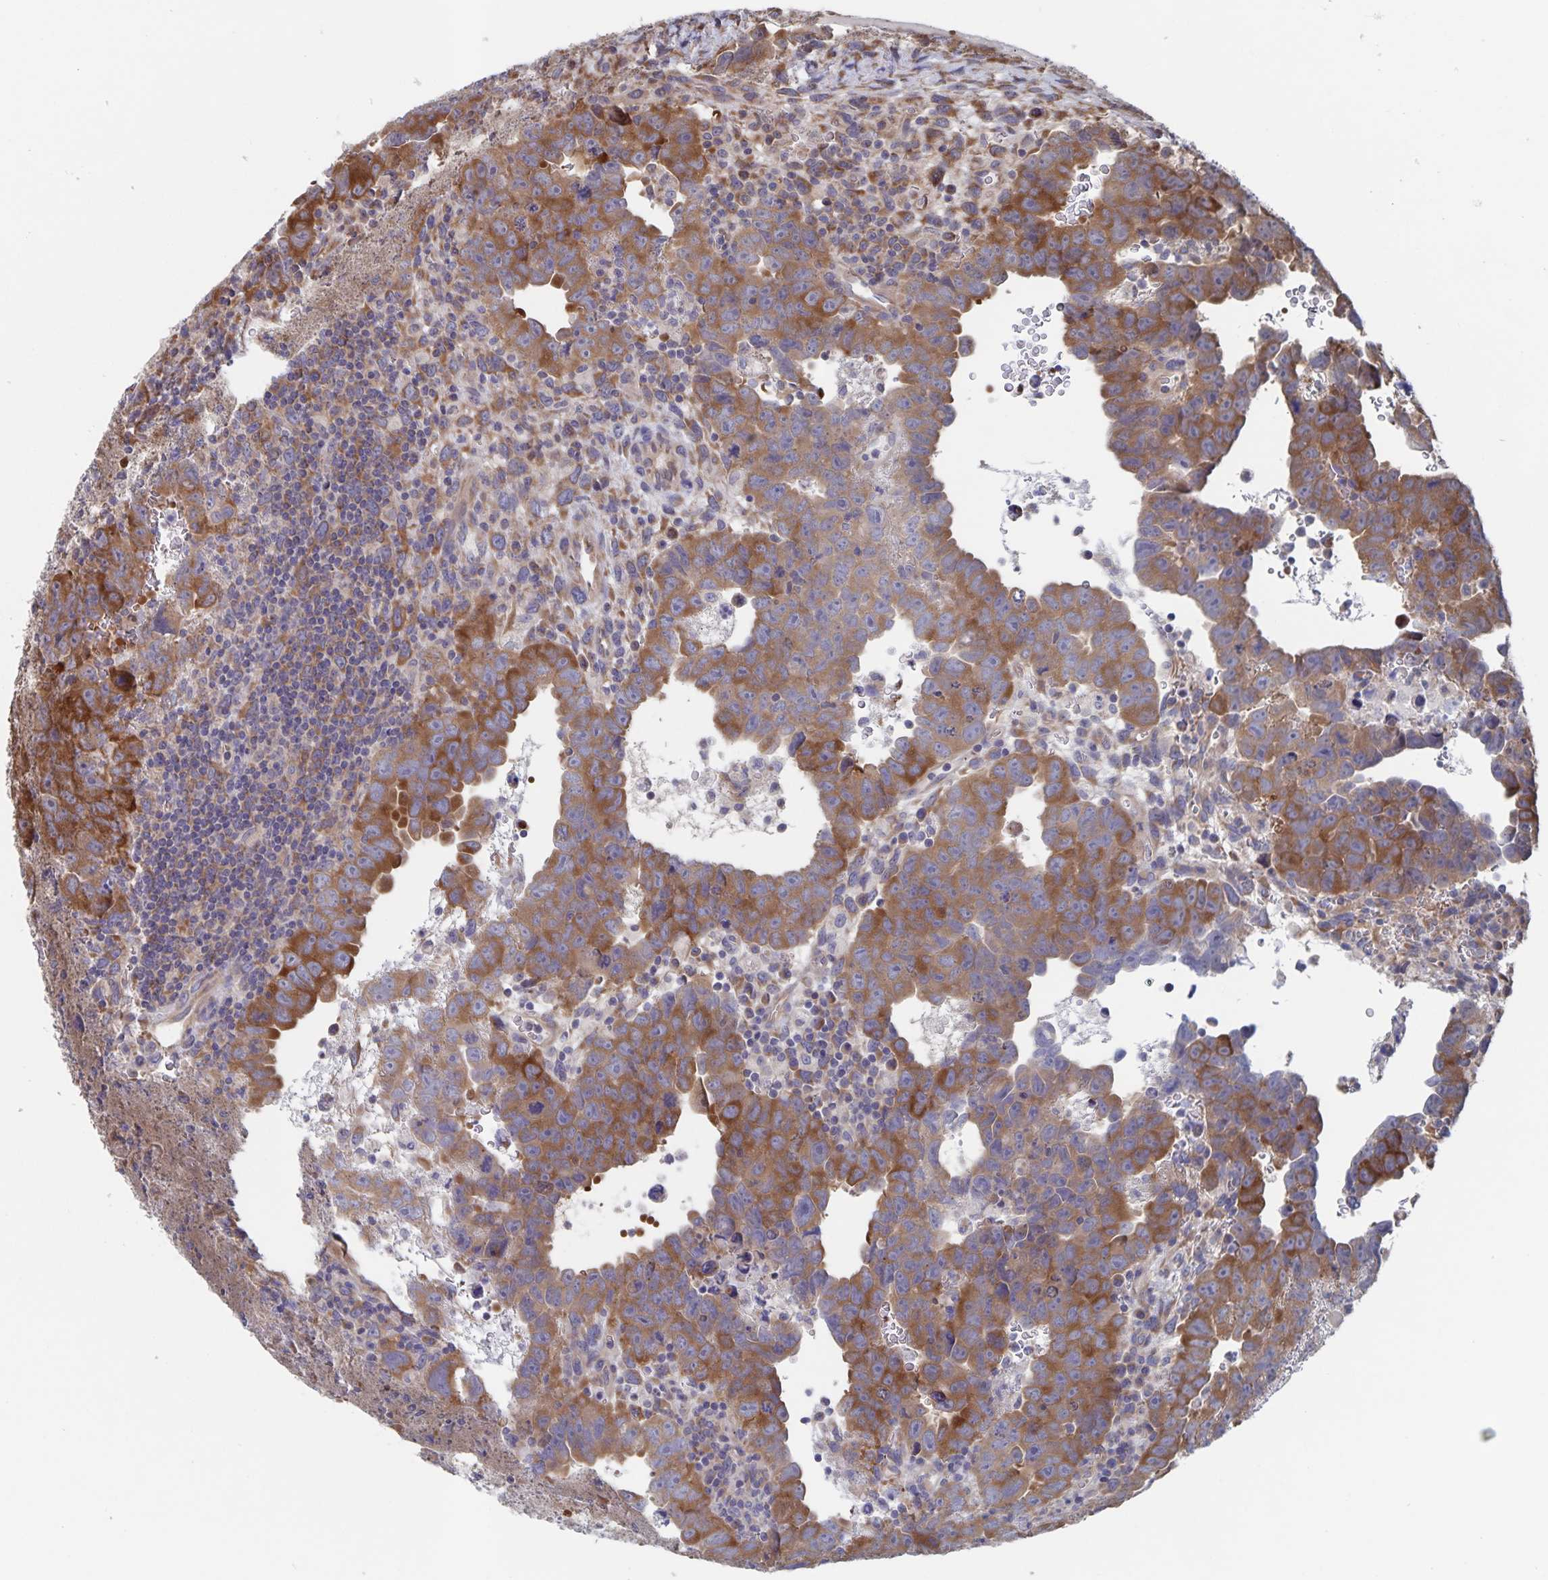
{"staining": {"intensity": "strong", "quantity": "25%-75%", "location": "cytoplasmic/membranous"}, "tissue": "testis cancer", "cell_type": "Tumor cells", "image_type": "cancer", "snomed": [{"axis": "morphology", "description": "Carcinoma, Embryonal, NOS"}, {"axis": "topography", "description": "Testis"}], "caption": "A high-resolution micrograph shows immunohistochemistry (IHC) staining of embryonal carcinoma (testis), which shows strong cytoplasmic/membranous staining in about 25%-75% of tumor cells.", "gene": "ACACA", "patient": {"sex": "male", "age": 24}}